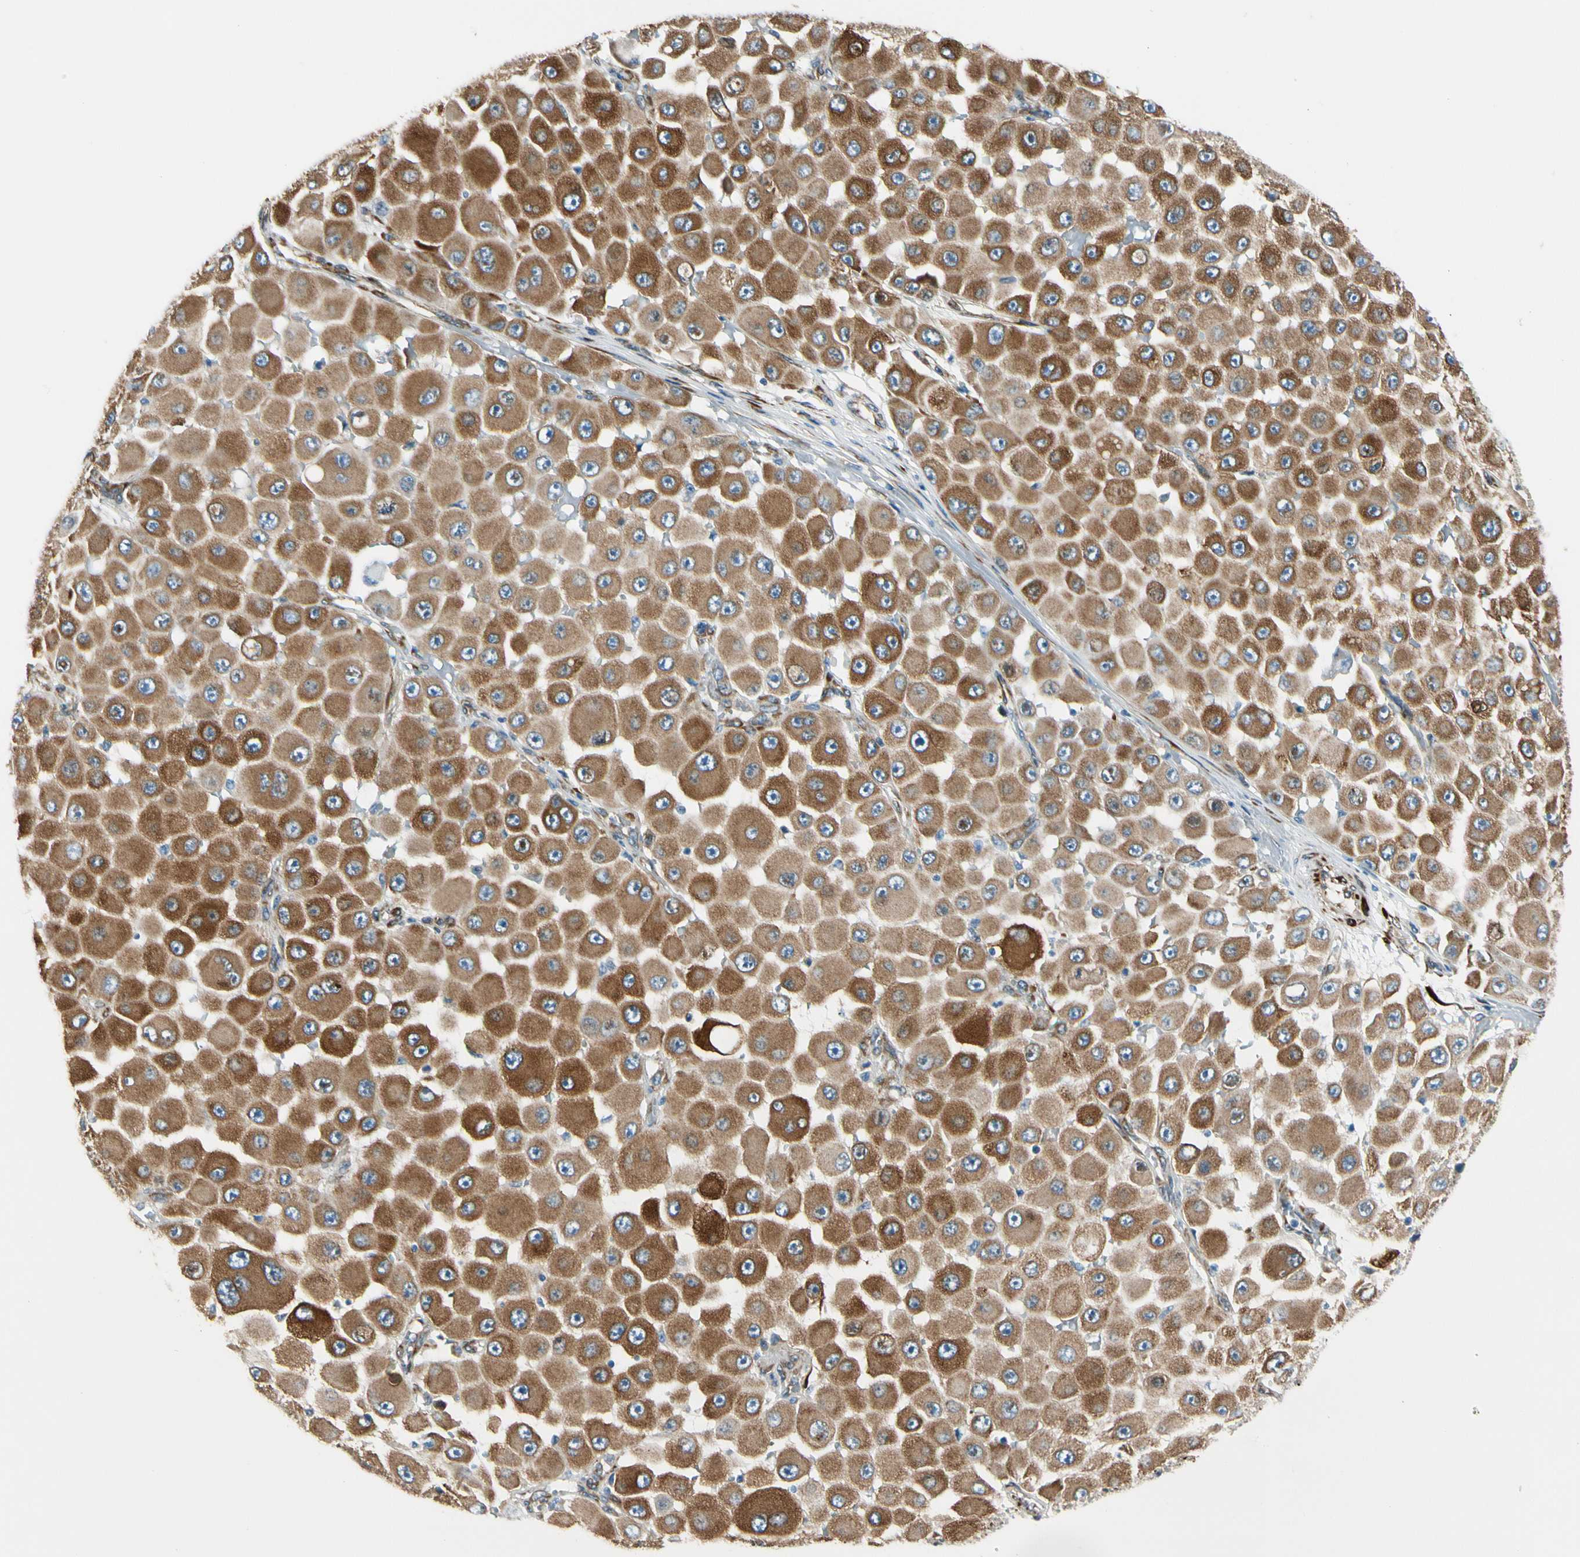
{"staining": {"intensity": "strong", "quantity": ">75%", "location": "cytoplasmic/membranous"}, "tissue": "melanoma", "cell_type": "Tumor cells", "image_type": "cancer", "snomed": [{"axis": "morphology", "description": "Malignant melanoma, NOS"}, {"axis": "topography", "description": "Skin"}], "caption": "A brown stain shows strong cytoplasmic/membranous expression of a protein in human malignant melanoma tumor cells.", "gene": "FKBP7", "patient": {"sex": "female", "age": 81}}